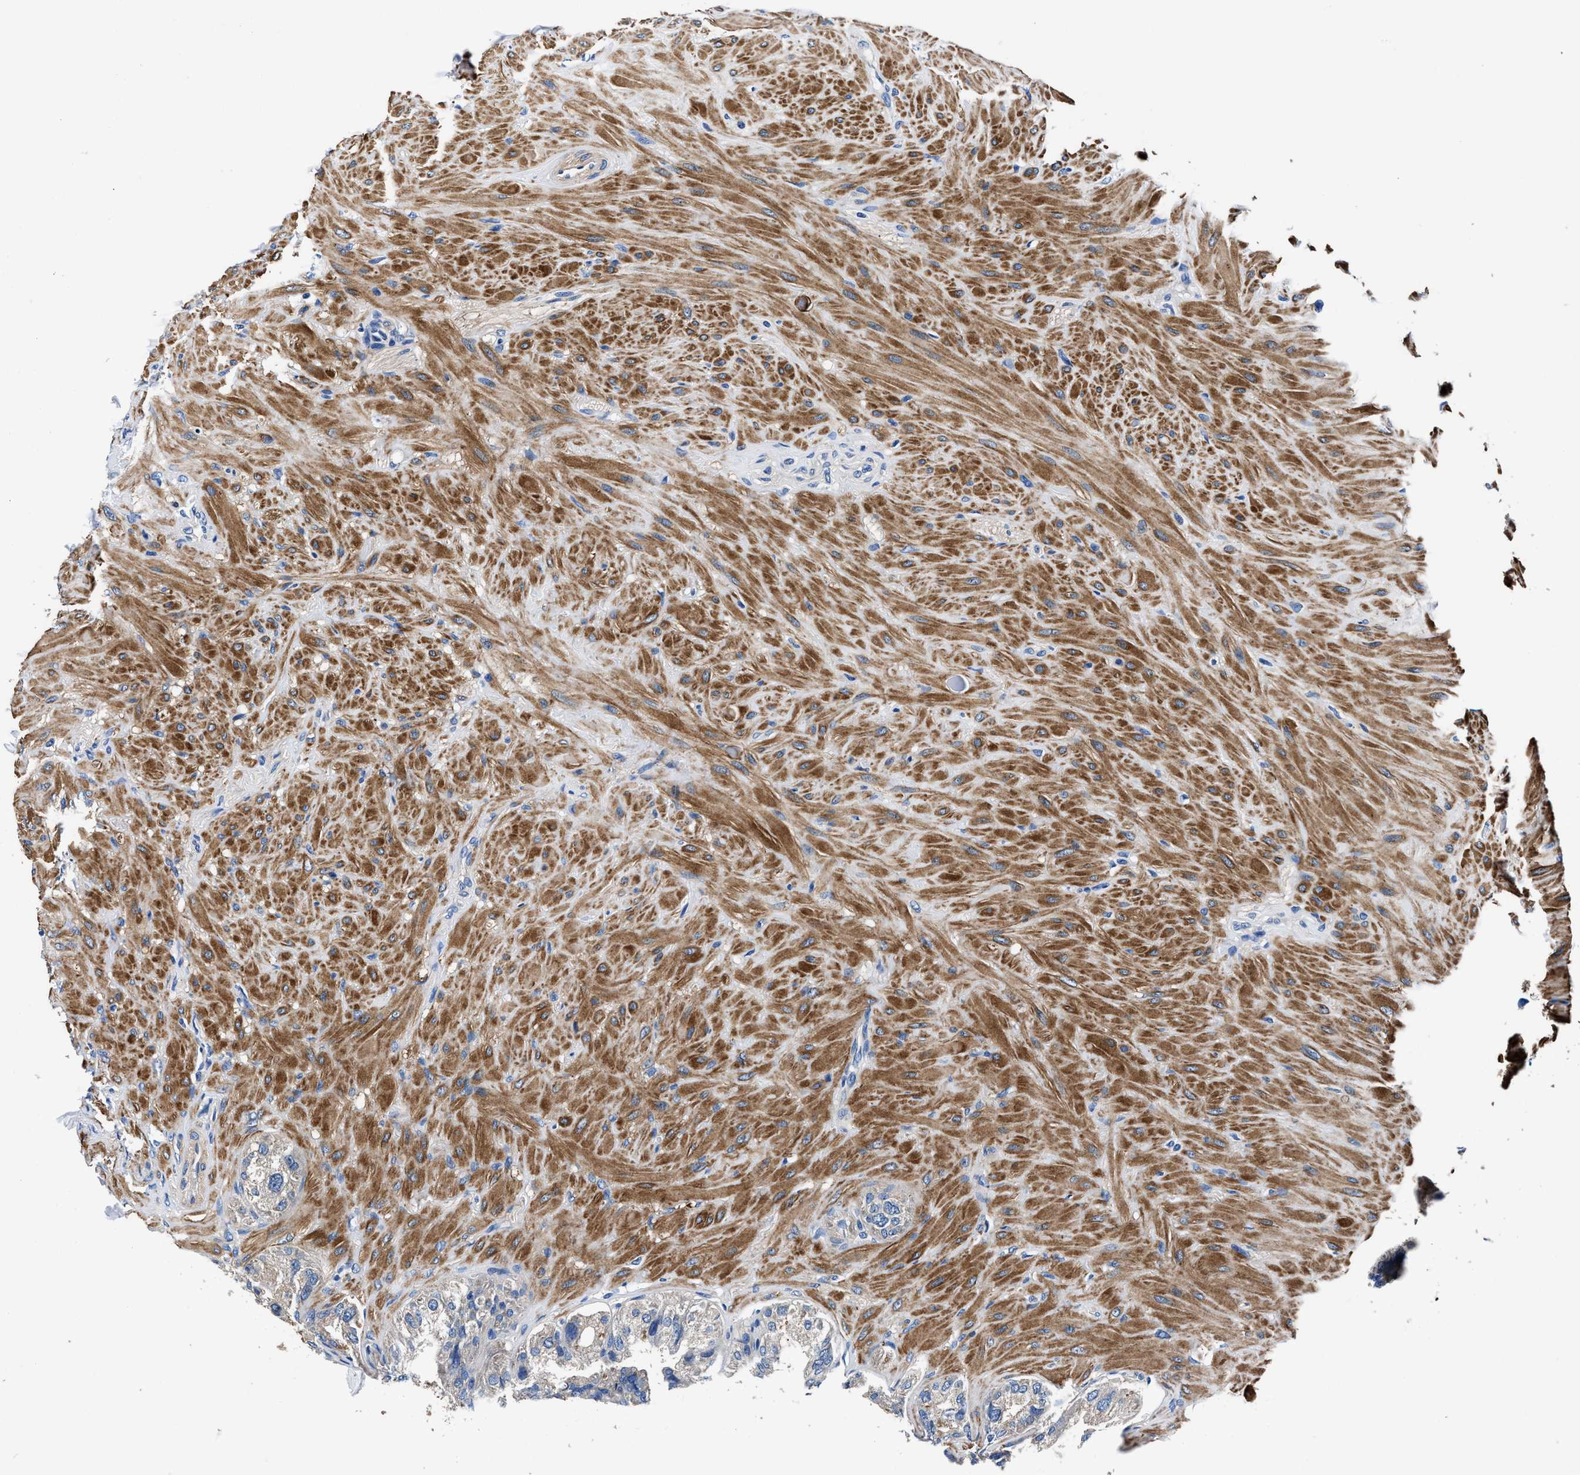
{"staining": {"intensity": "moderate", "quantity": "25%-75%", "location": "cytoplasmic/membranous"}, "tissue": "seminal vesicle", "cell_type": "Glandular cells", "image_type": "normal", "snomed": [{"axis": "morphology", "description": "Normal tissue, NOS"}, {"axis": "topography", "description": "Seminal veicle"}], "caption": "Normal seminal vesicle demonstrates moderate cytoplasmic/membranous staining in about 25%-75% of glandular cells, visualized by immunohistochemistry.", "gene": "NEU1", "patient": {"sex": "male", "age": 68}}